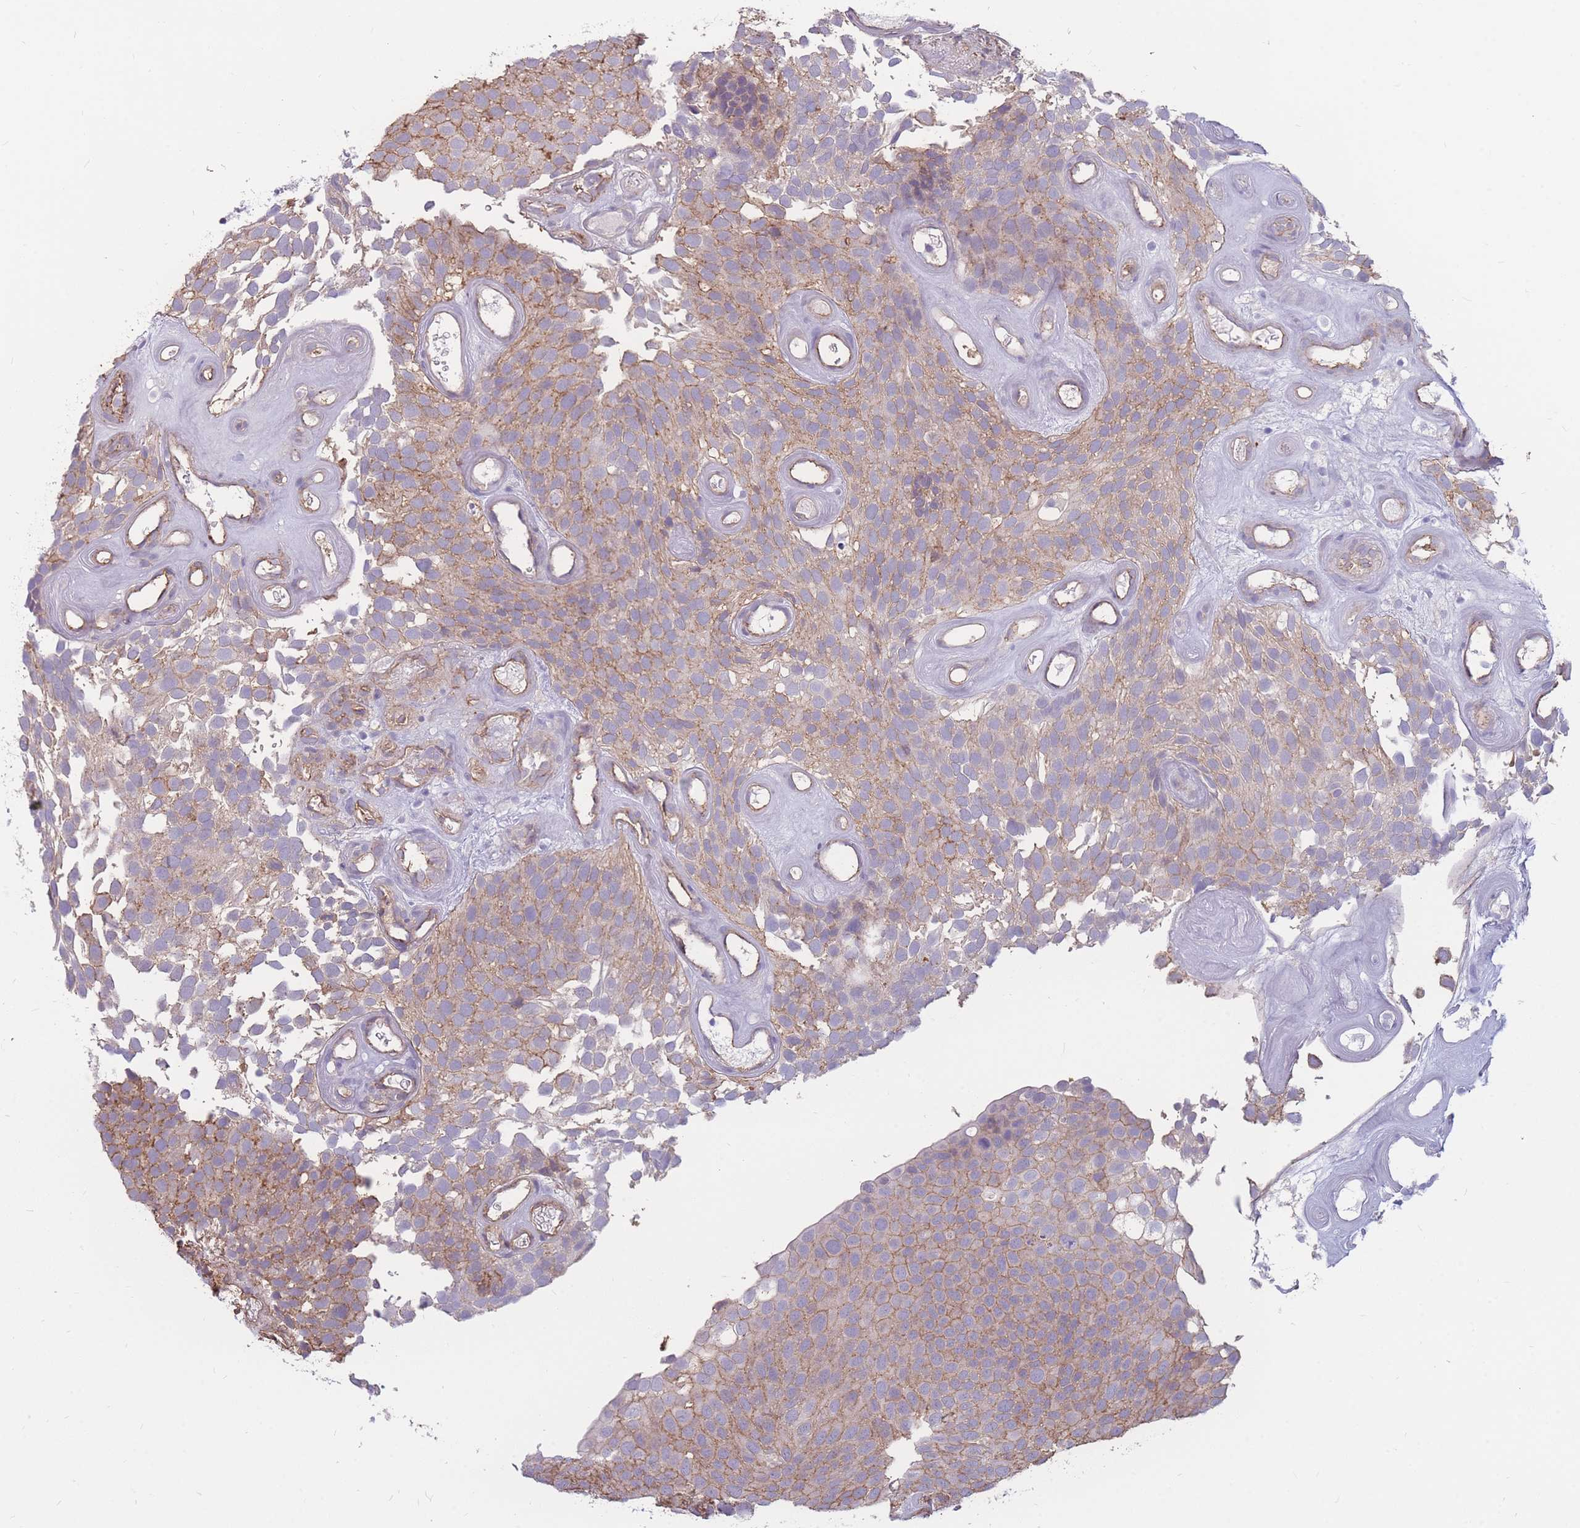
{"staining": {"intensity": "weak", "quantity": ">75%", "location": "cytoplasmic/membranous"}, "tissue": "urothelial cancer", "cell_type": "Tumor cells", "image_type": "cancer", "snomed": [{"axis": "morphology", "description": "Urothelial carcinoma, Low grade"}, {"axis": "topography", "description": "Urinary bladder"}], "caption": "High-magnification brightfield microscopy of urothelial cancer stained with DAB (3,3'-diaminobenzidine) (brown) and counterstained with hematoxylin (blue). tumor cells exhibit weak cytoplasmic/membranous expression is present in about>75% of cells.", "gene": "GNA11", "patient": {"sex": "male", "age": 89}}